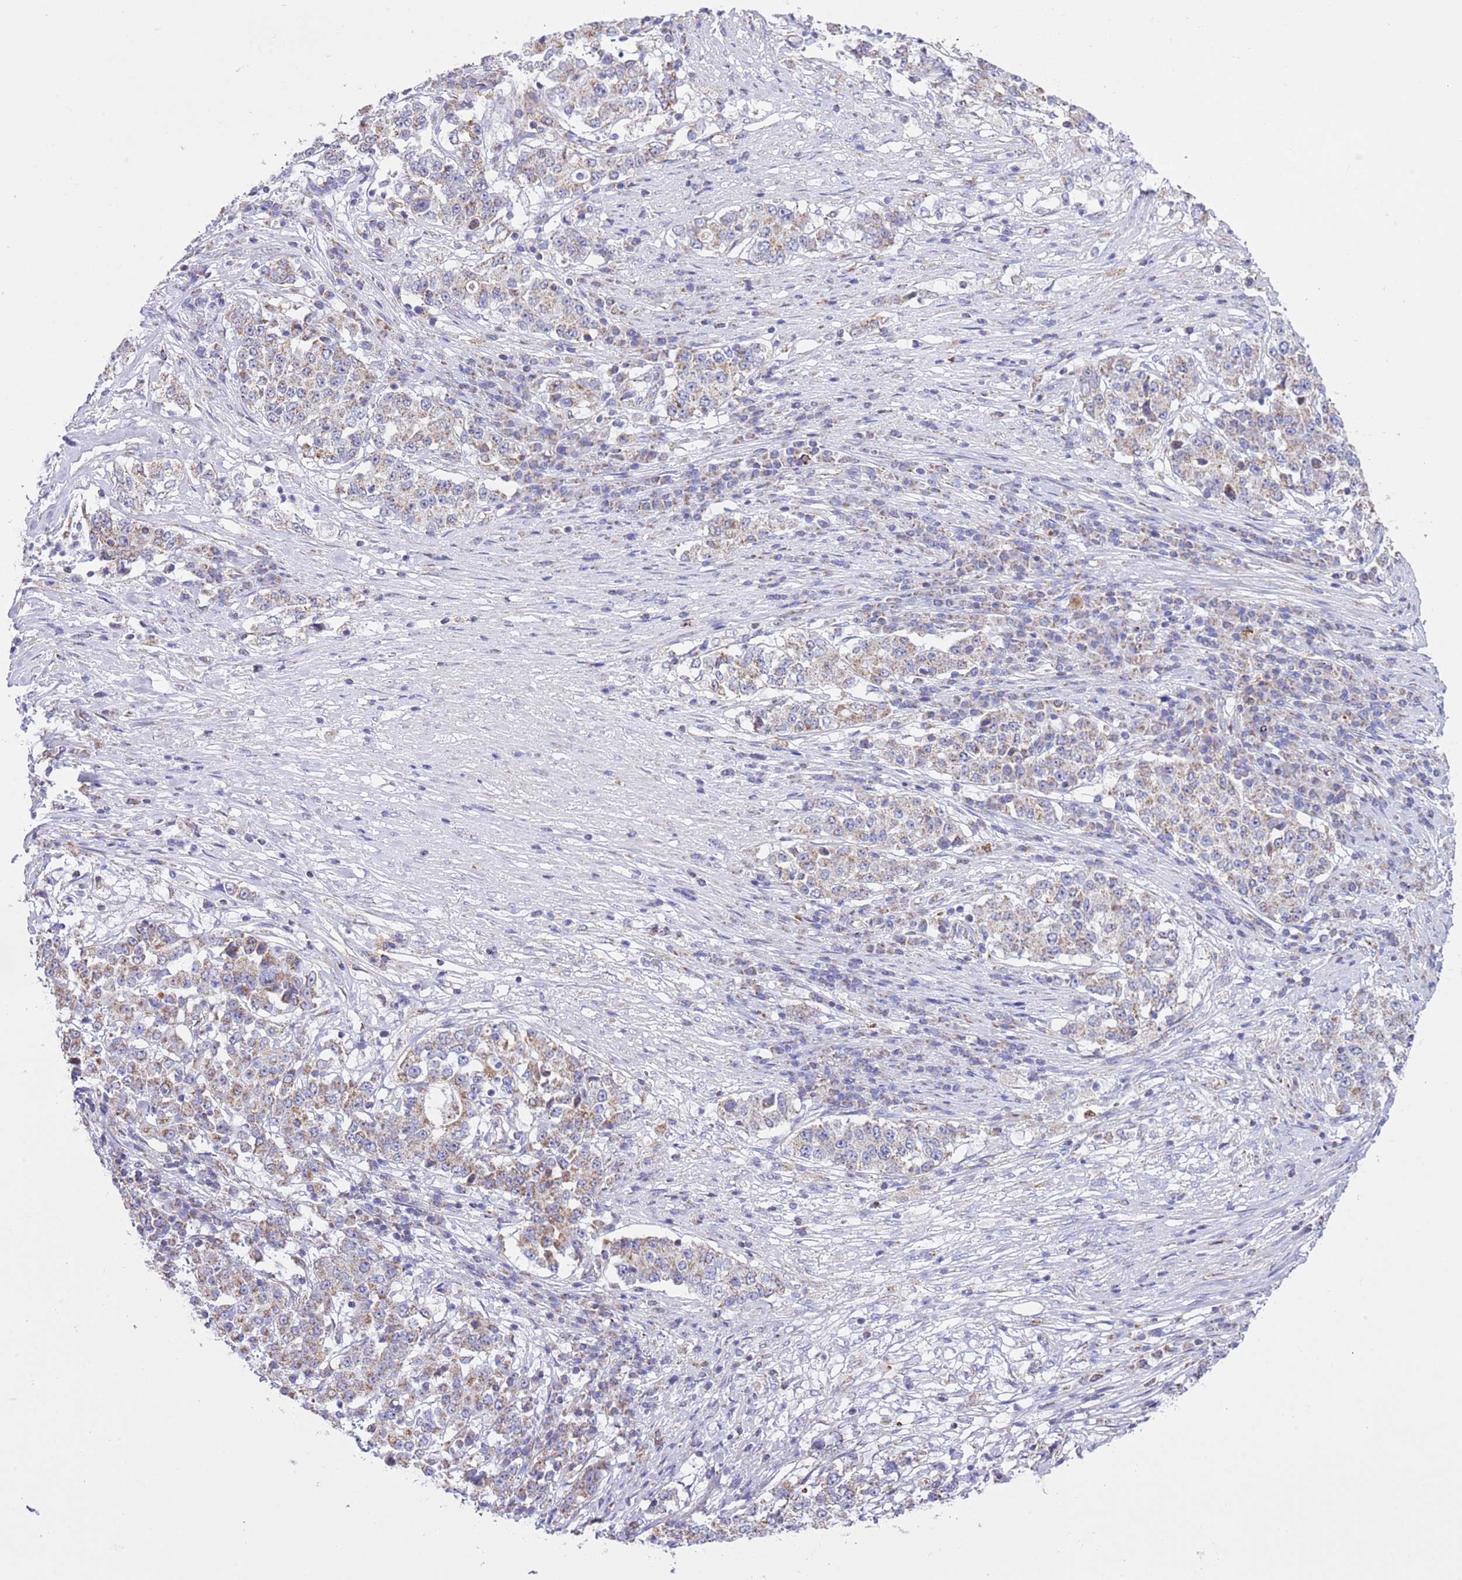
{"staining": {"intensity": "weak", "quantity": "25%-75%", "location": "cytoplasmic/membranous"}, "tissue": "stomach cancer", "cell_type": "Tumor cells", "image_type": "cancer", "snomed": [{"axis": "morphology", "description": "Adenocarcinoma, NOS"}, {"axis": "topography", "description": "Stomach"}], "caption": "Protein staining of adenocarcinoma (stomach) tissue demonstrates weak cytoplasmic/membranous staining in about 25%-75% of tumor cells.", "gene": "TEKTIP1", "patient": {"sex": "male", "age": 59}}